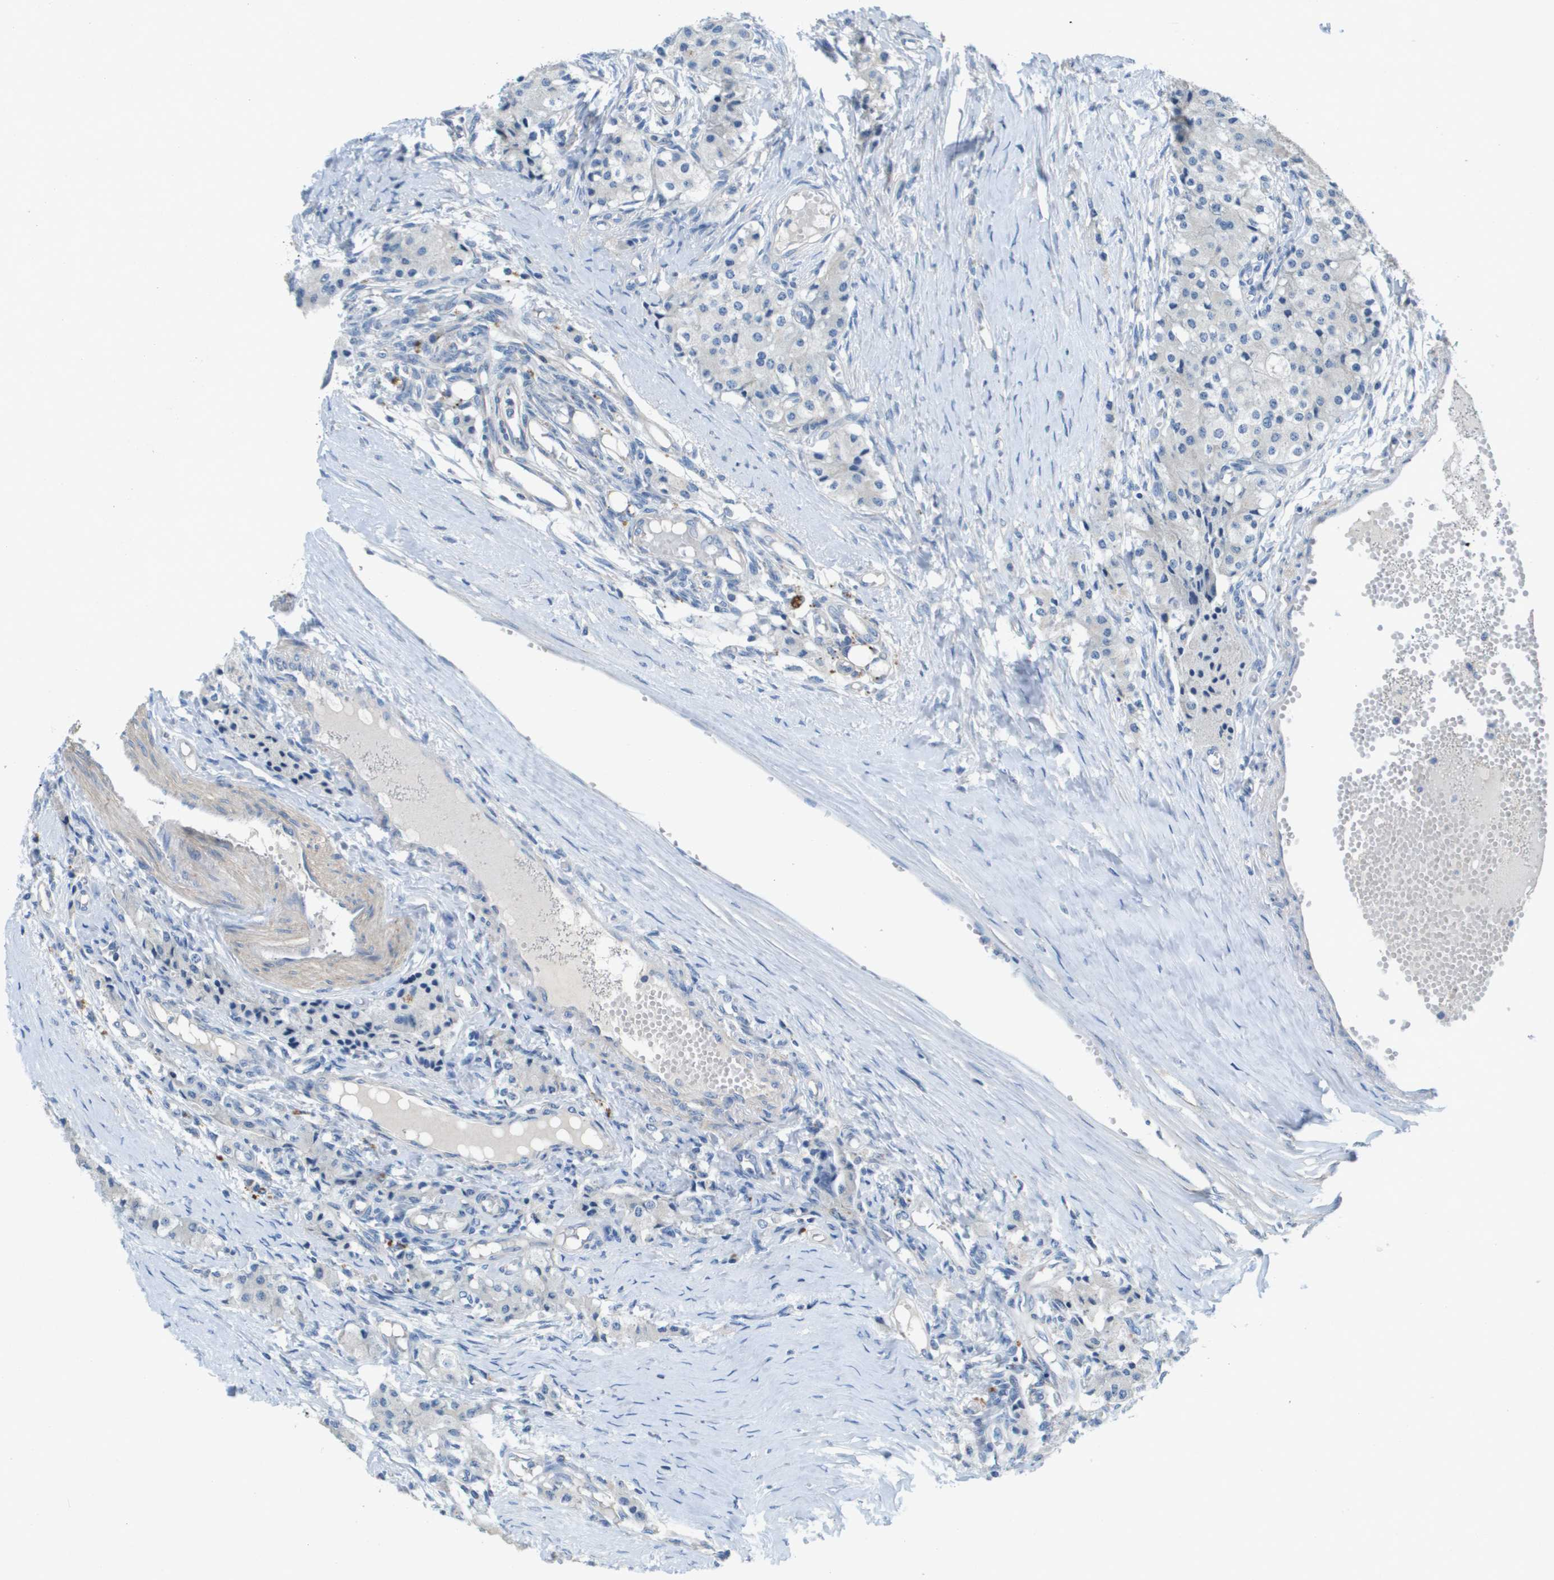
{"staining": {"intensity": "negative", "quantity": "none", "location": "none"}, "tissue": "carcinoid", "cell_type": "Tumor cells", "image_type": "cancer", "snomed": [{"axis": "morphology", "description": "Carcinoid, malignant, NOS"}, {"axis": "topography", "description": "Colon"}], "caption": "The micrograph reveals no significant expression in tumor cells of carcinoid (malignant).", "gene": "B3GNT5", "patient": {"sex": "female", "age": 52}}